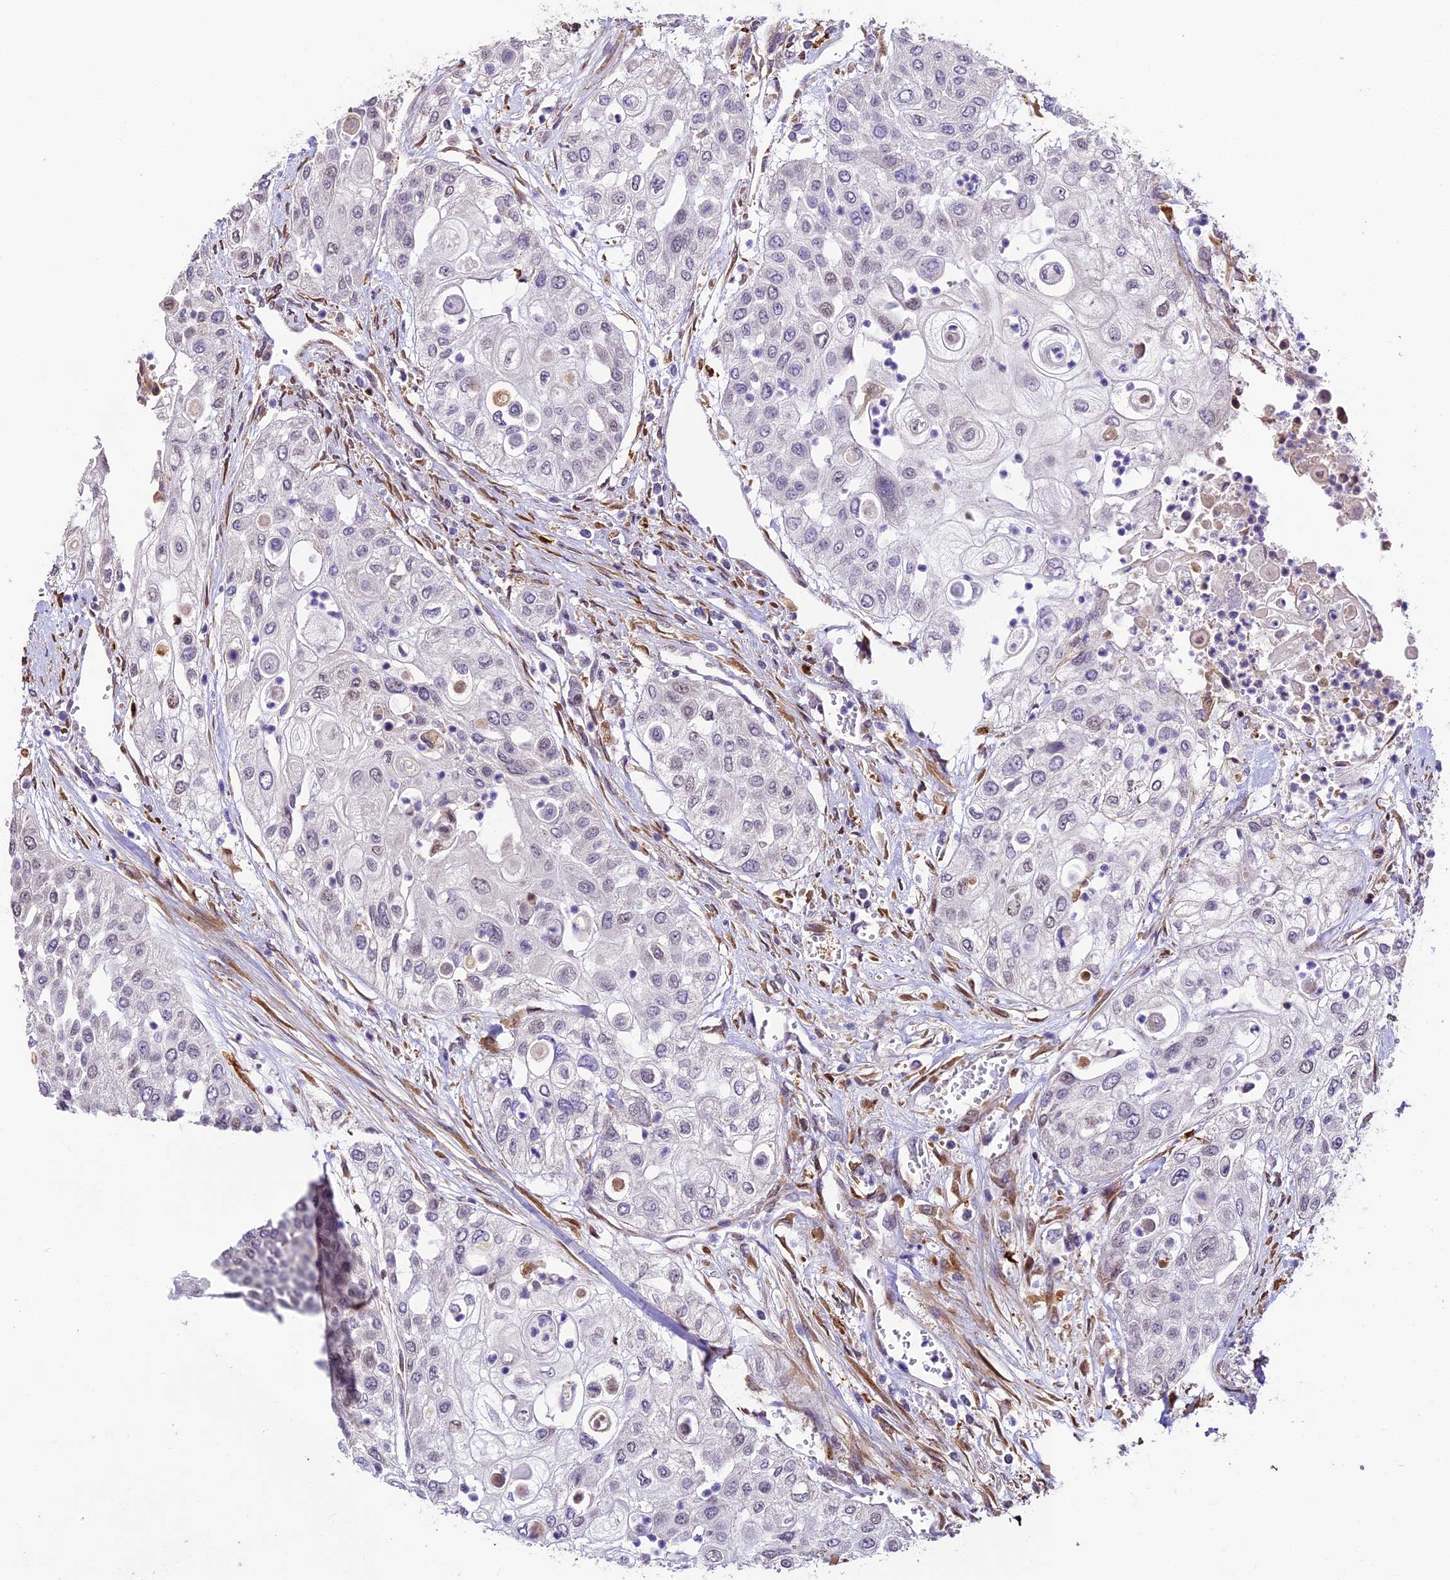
{"staining": {"intensity": "negative", "quantity": "none", "location": "none"}, "tissue": "urothelial cancer", "cell_type": "Tumor cells", "image_type": "cancer", "snomed": [{"axis": "morphology", "description": "Urothelial carcinoma, High grade"}, {"axis": "topography", "description": "Urinary bladder"}], "caption": "DAB (3,3'-diaminobenzidine) immunohistochemical staining of human high-grade urothelial carcinoma exhibits no significant expression in tumor cells. (Stains: DAB immunohistochemistry (IHC) with hematoxylin counter stain, Microscopy: brightfield microscopy at high magnification).", "gene": "TRIM22", "patient": {"sex": "female", "age": 79}}